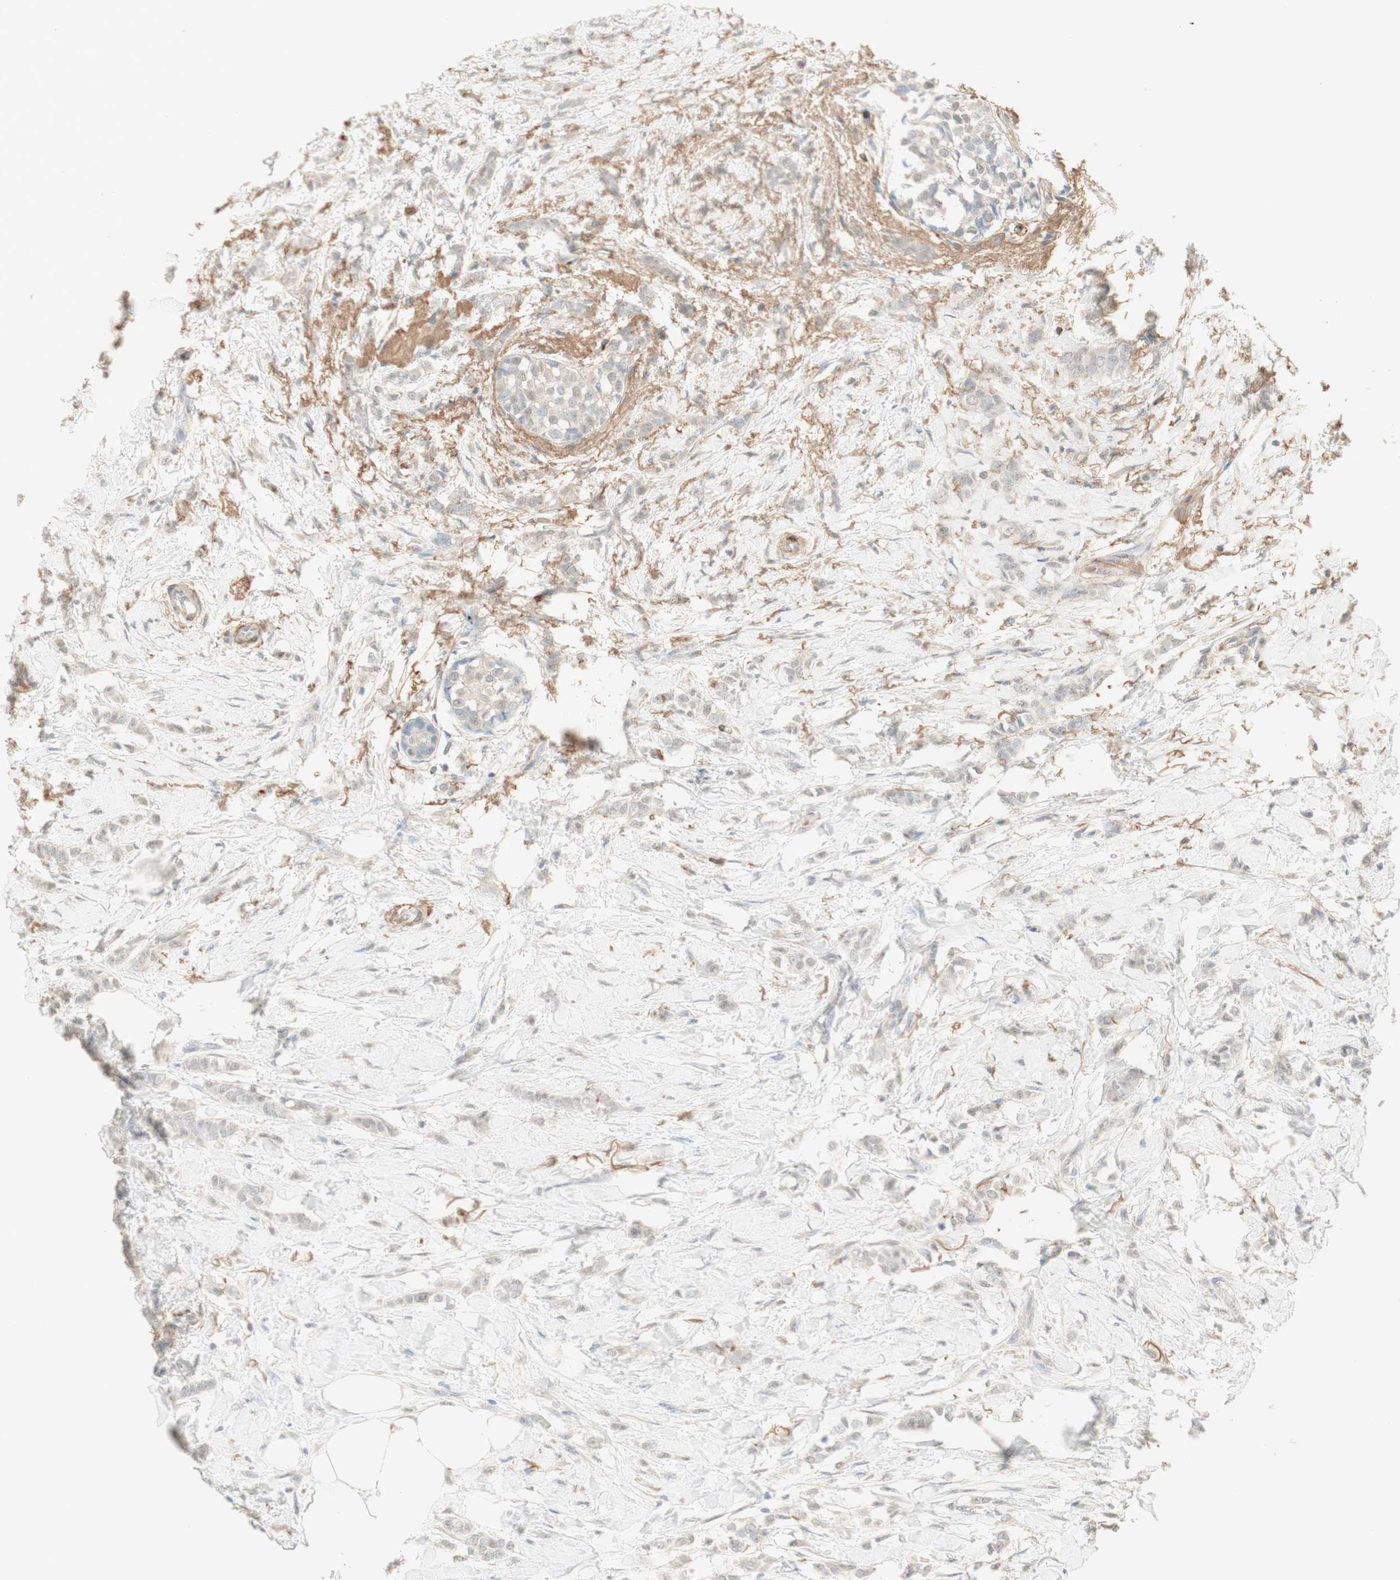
{"staining": {"intensity": "negative", "quantity": "none", "location": "none"}, "tissue": "breast cancer", "cell_type": "Tumor cells", "image_type": "cancer", "snomed": [{"axis": "morphology", "description": "Lobular carcinoma, in situ"}, {"axis": "morphology", "description": "Lobular carcinoma"}, {"axis": "topography", "description": "Breast"}], "caption": "Immunohistochemistry (IHC) histopathology image of neoplastic tissue: human breast lobular carcinoma stained with DAB (3,3'-diaminobenzidine) shows no significant protein staining in tumor cells. The staining is performed using DAB (3,3'-diaminobenzidine) brown chromogen with nuclei counter-stained in using hematoxylin.", "gene": "MUC3A", "patient": {"sex": "female", "age": 41}}